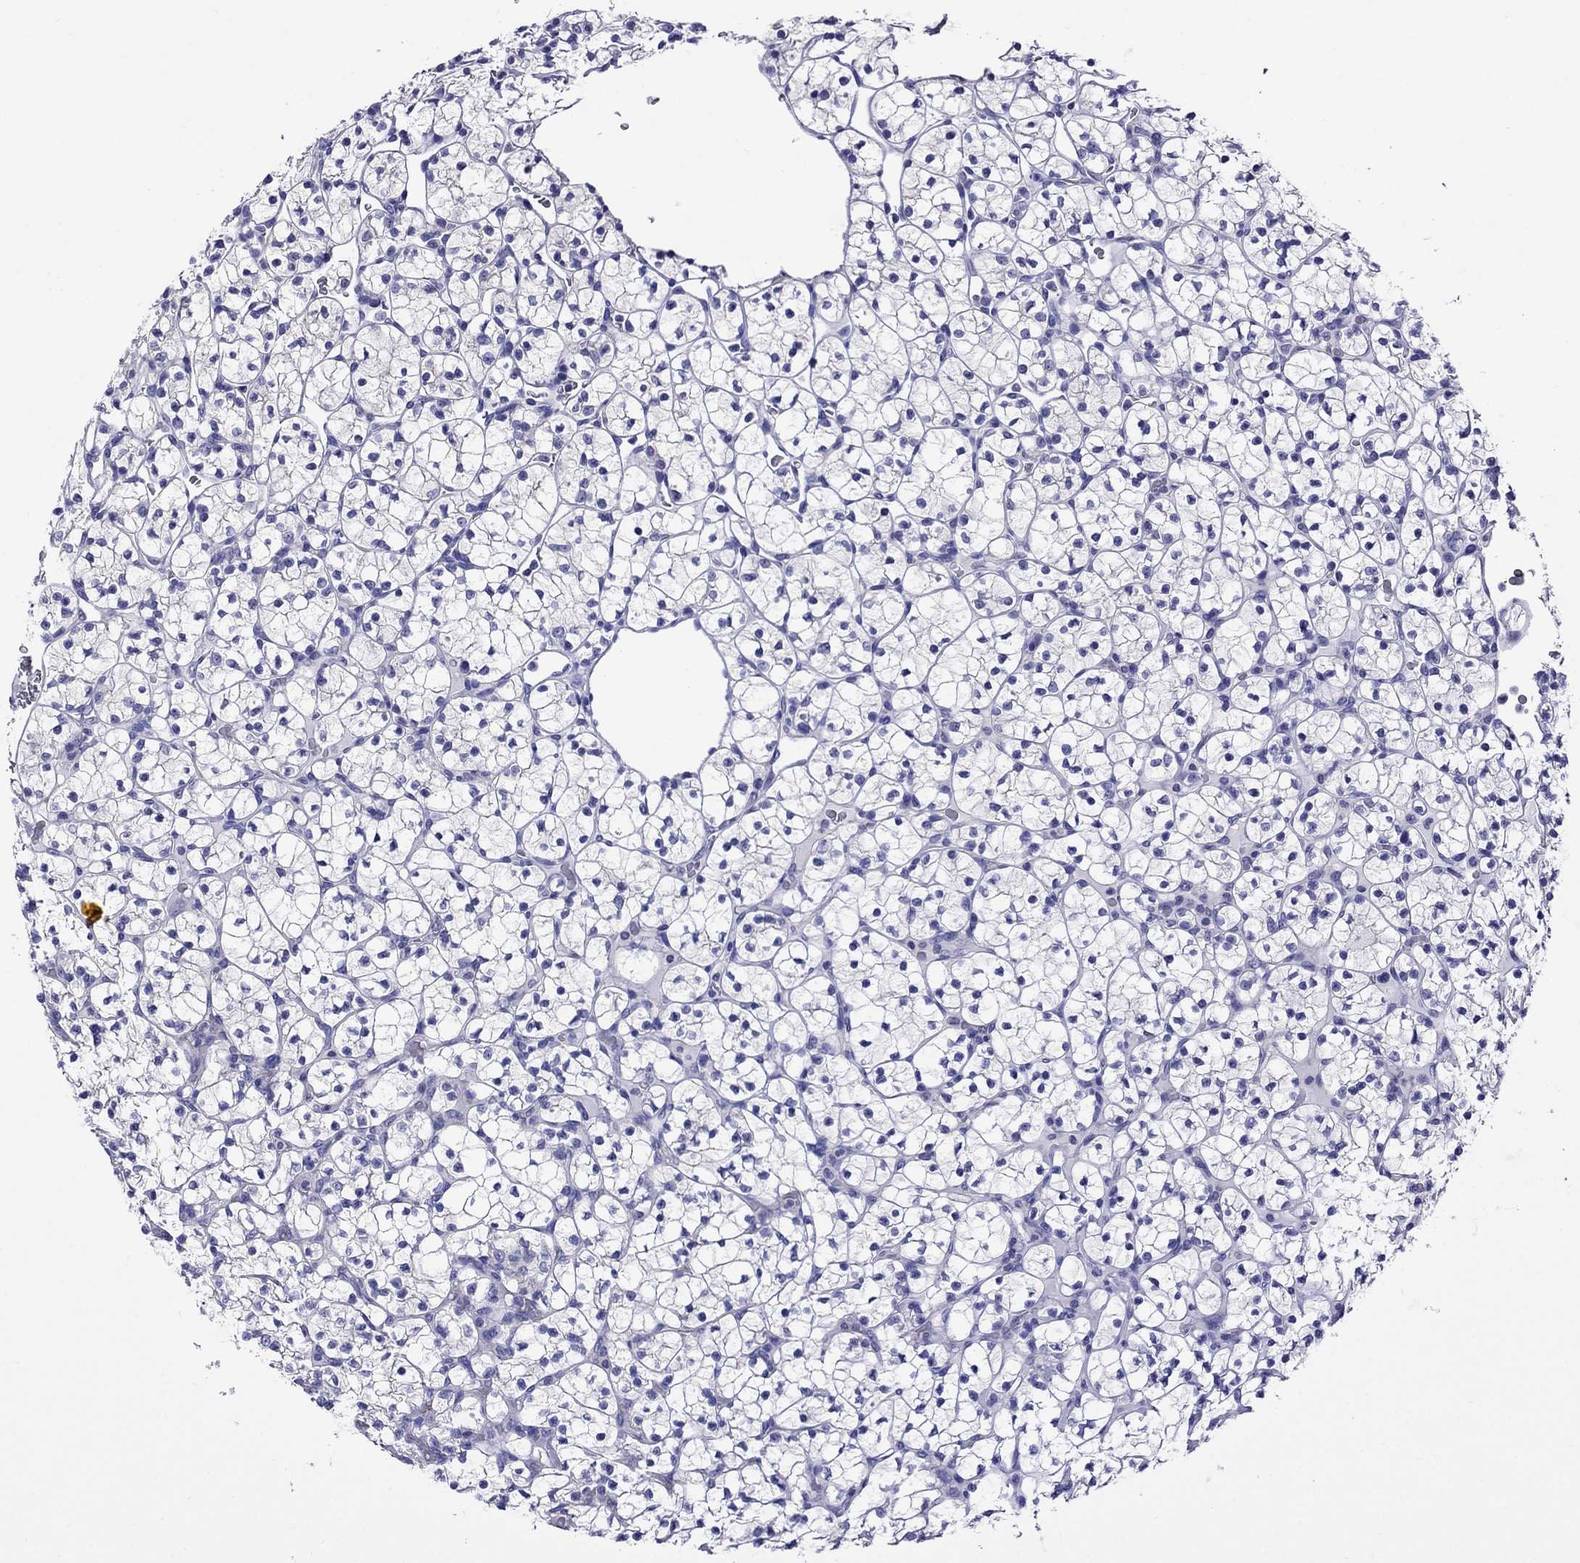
{"staining": {"intensity": "negative", "quantity": "none", "location": "none"}, "tissue": "renal cancer", "cell_type": "Tumor cells", "image_type": "cancer", "snomed": [{"axis": "morphology", "description": "Adenocarcinoma, NOS"}, {"axis": "topography", "description": "Kidney"}], "caption": "Tumor cells are negative for brown protein staining in renal cancer (adenocarcinoma).", "gene": "SCG2", "patient": {"sex": "female", "age": 89}}